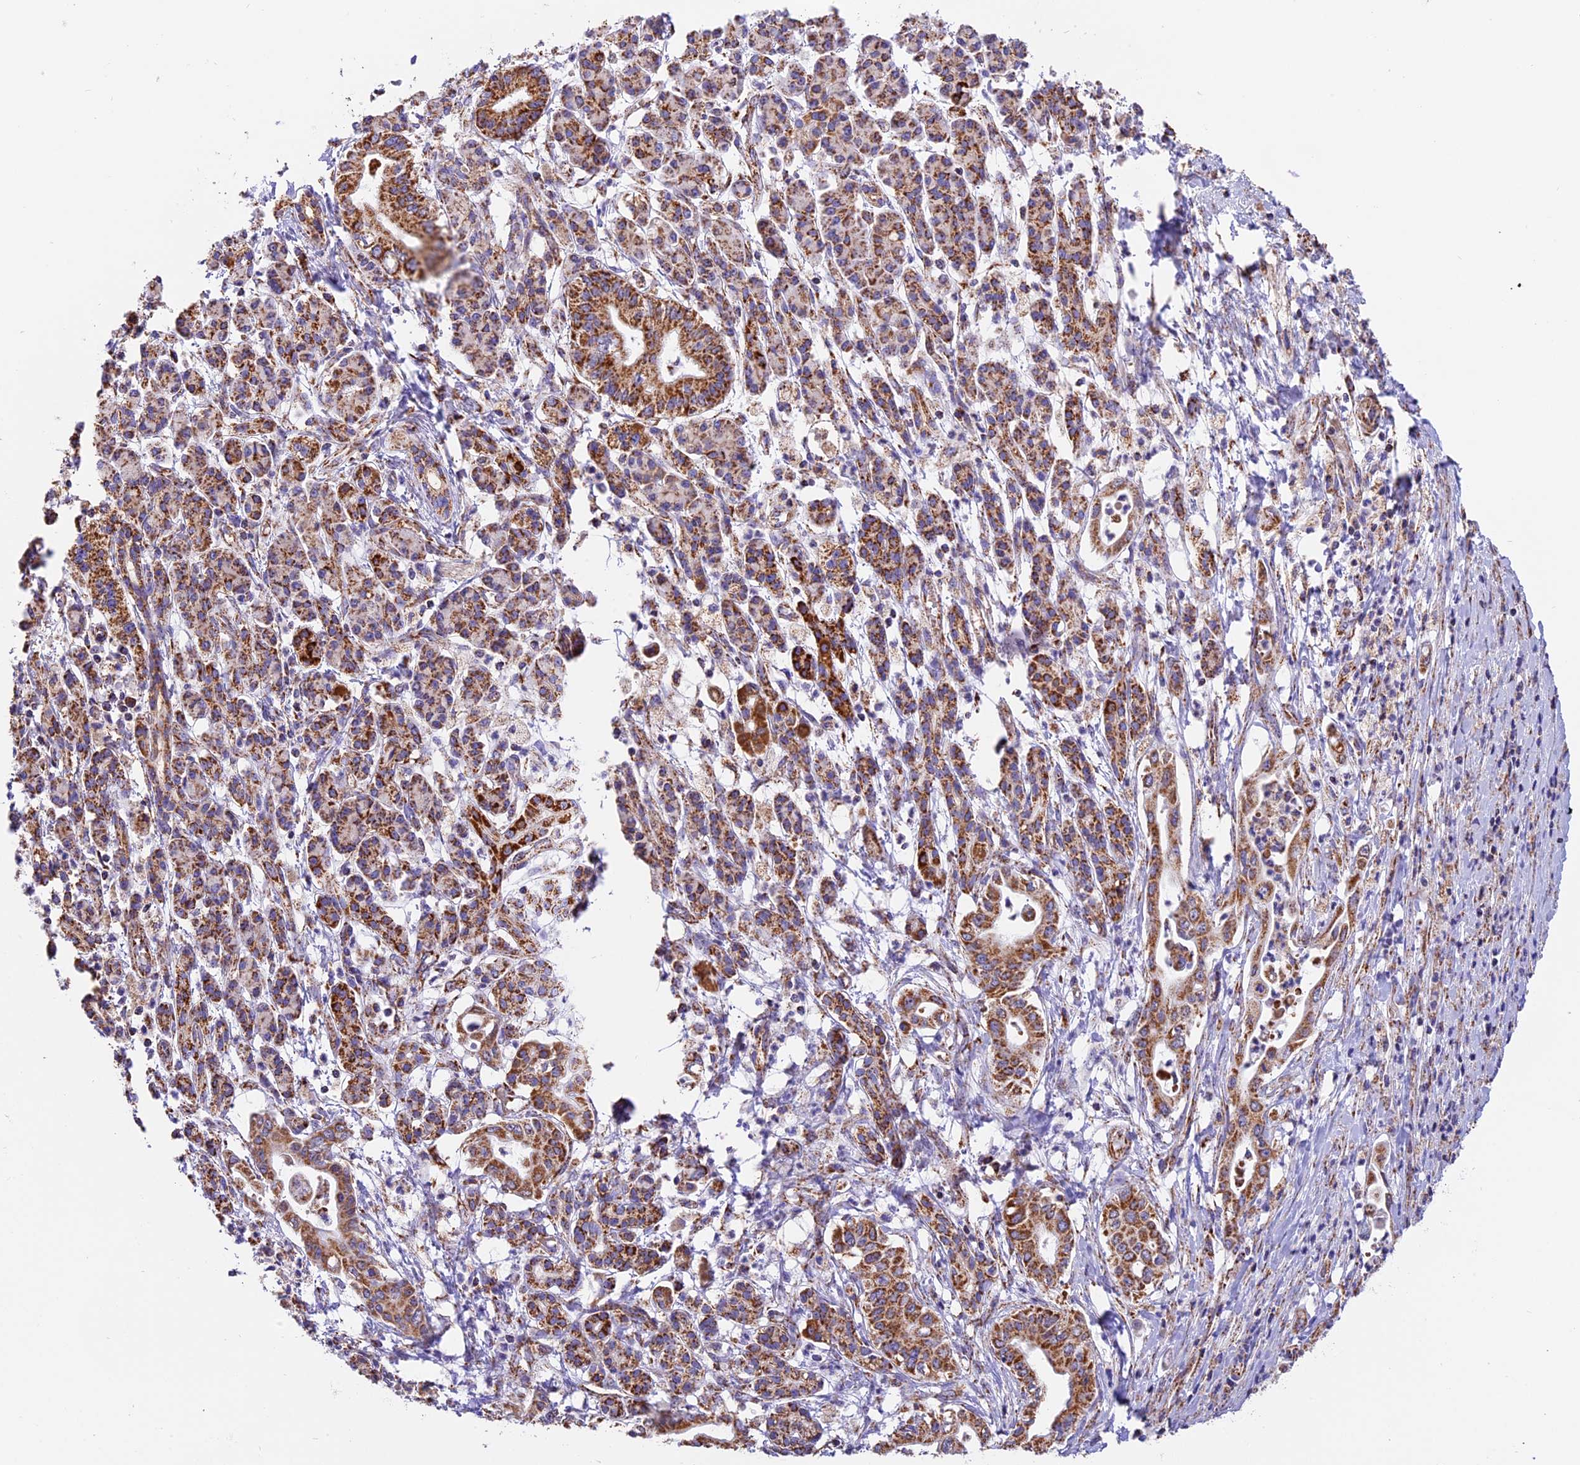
{"staining": {"intensity": "strong", "quantity": ">75%", "location": "cytoplasmic/membranous"}, "tissue": "pancreatic cancer", "cell_type": "Tumor cells", "image_type": "cancer", "snomed": [{"axis": "morphology", "description": "Adenocarcinoma, NOS"}, {"axis": "topography", "description": "Pancreas"}], "caption": "Immunohistochemical staining of human pancreatic adenocarcinoma reveals high levels of strong cytoplasmic/membranous staining in about >75% of tumor cells.", "gene": "NDUFA8", "patient": {"sex": "female", "age": 77}}